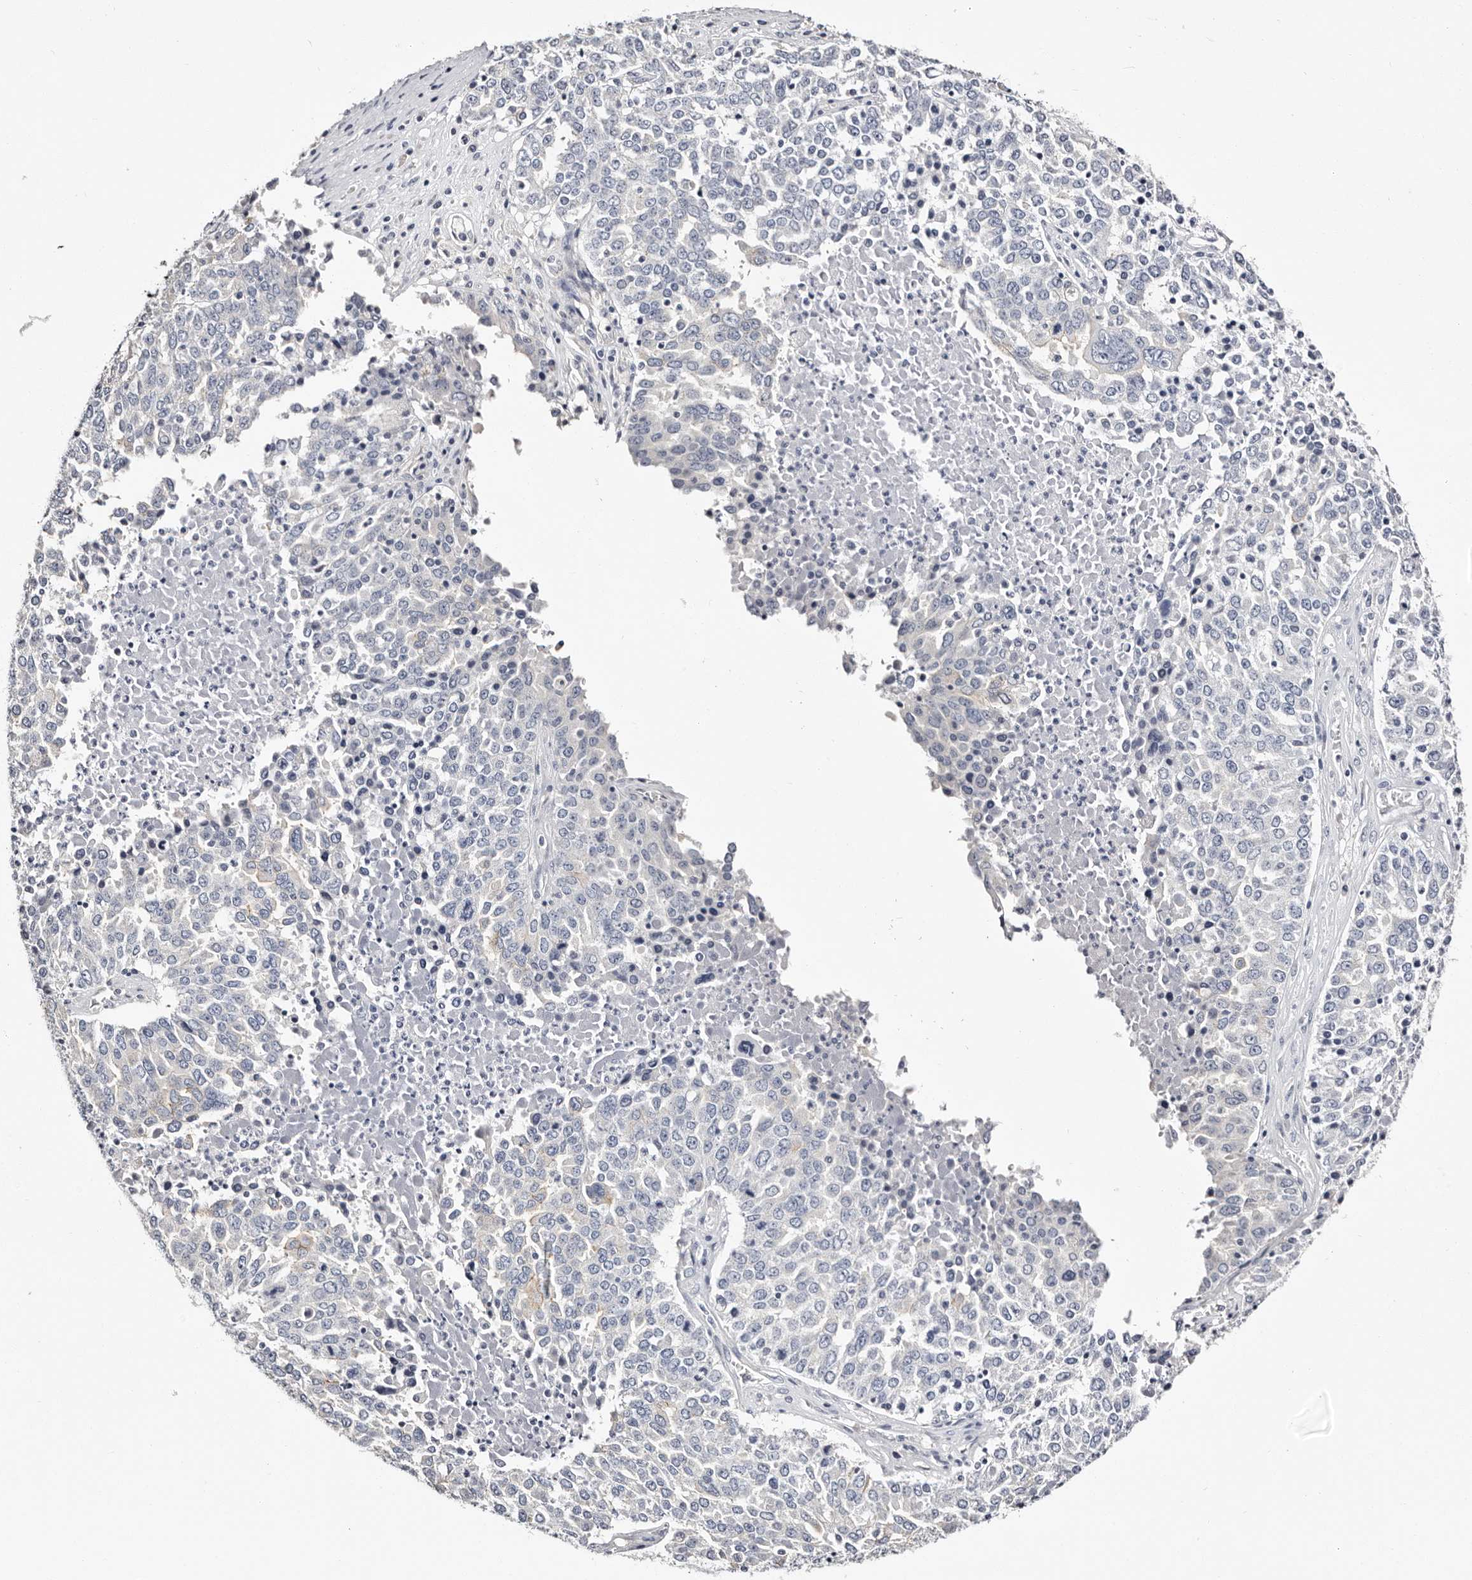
{"staining": {"intensity": "negative", "quantity": "none", "location": "none"}, "tissue": "ovarian cancer", "cell_type": "Tumor cells", "image_type": "cancer", "snomed": [{"axis": "morphology", "description": "Carcinoma, endometroid"}, {"axis": "topography", "description": "Ovary"}], "caption": "This is an IHC image of human endometroid carcinoma (ovarian). There is no positivity in tumor cells.", "gene": "ROM1", "patient": {"sex": "female", "age": 62}}